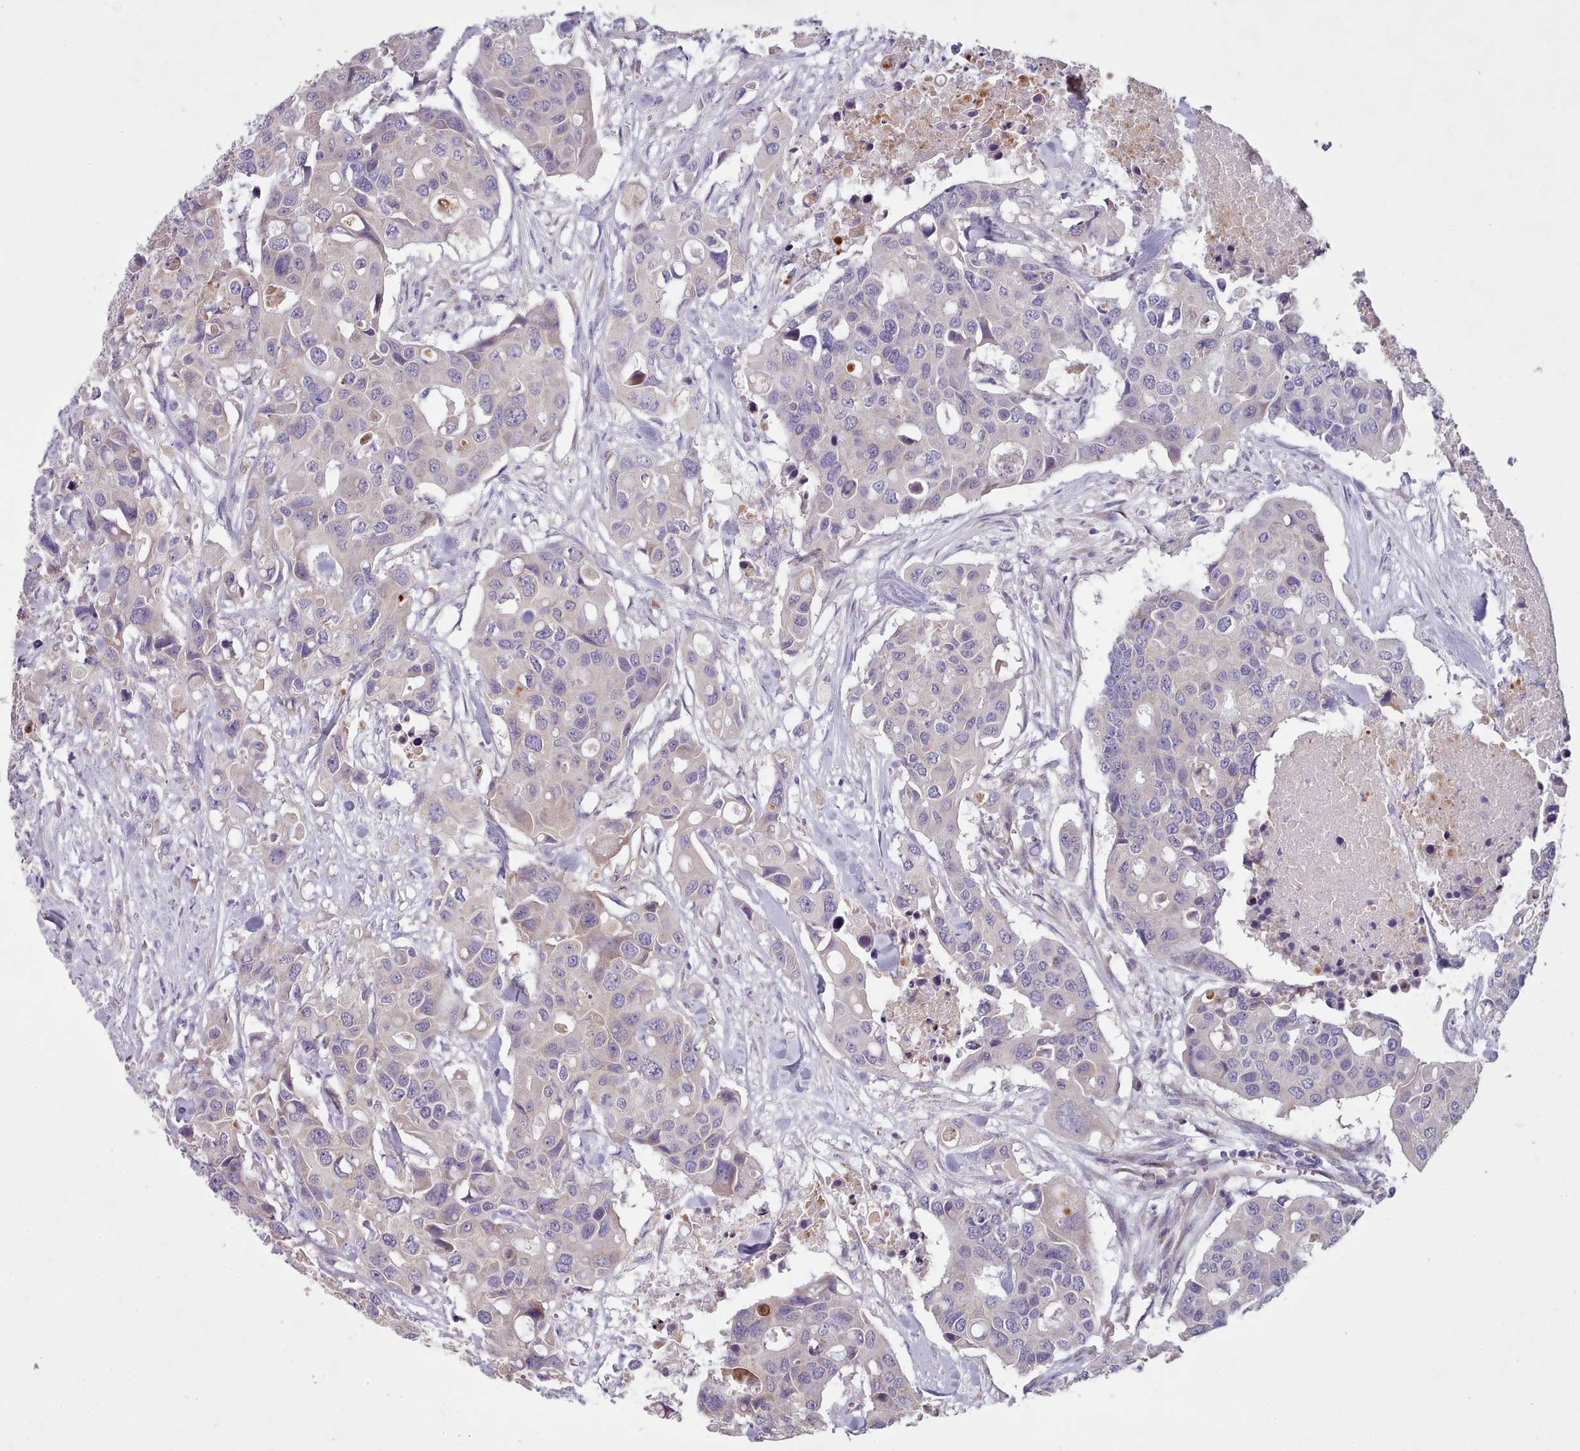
{"staining": {"intensity": "negative", "quantity": "none", "location": "none"}, "tissue": "colorectal cancer", "cell_type": "Tumor cells", "image_type": "cancer", "snomed": [{"axis": "morphology", "description": "Adenocarcinoma, NOS"}, {"axis": "topography", "description": "Colon"}], "caption": "Adenocarcinoma (colorectal) stained for a protein using immunohistochemistry (IHC) displays no positivity tumor cells.", "gene": "DPF1", "patient": {"sex": "male", "age": 77}}